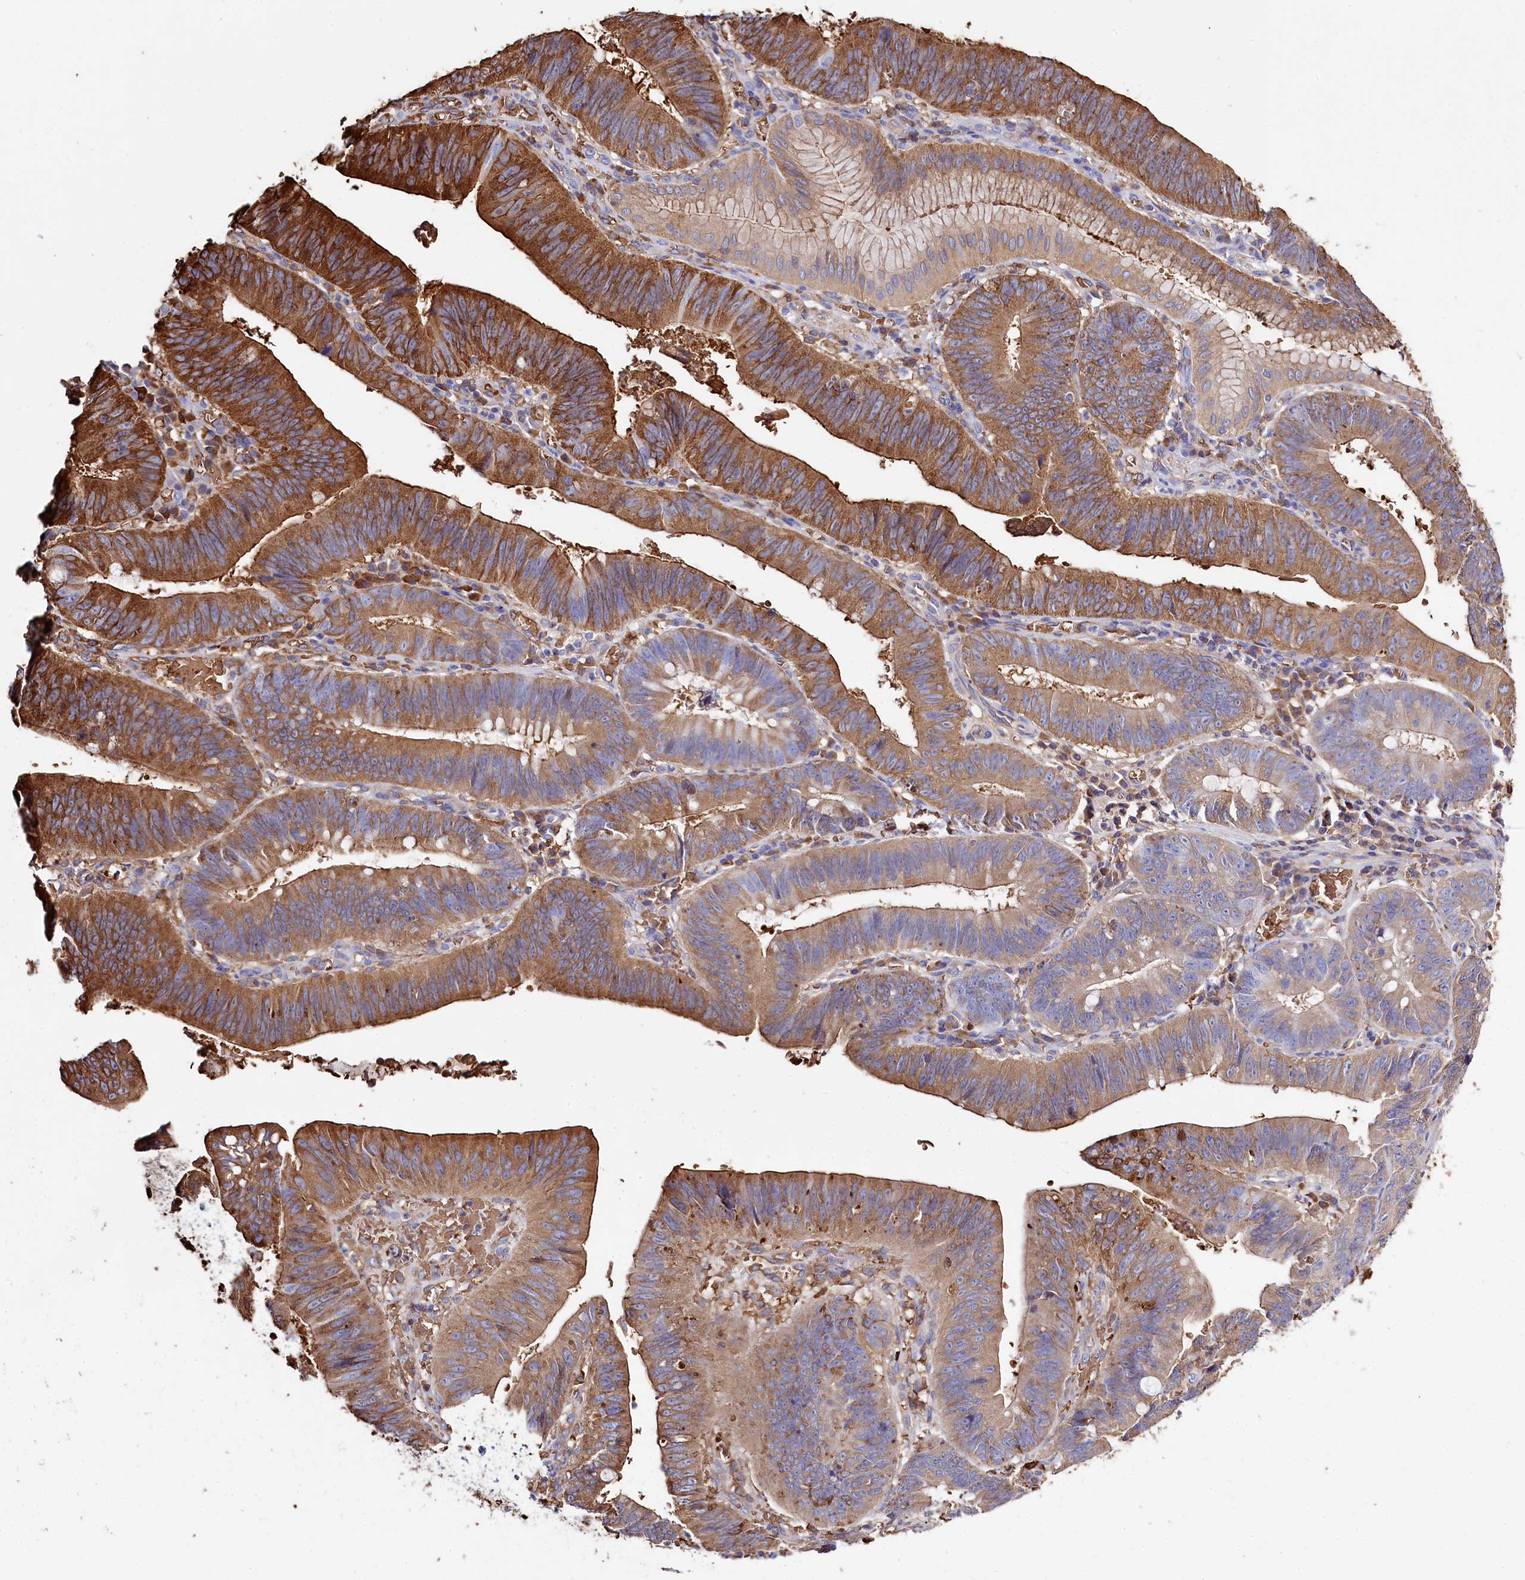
{"staining": {"intensity": "strong", "quantity": ">75%", "location": "cytoplasmic/membranous"}, "tissue": "stomach cancer", "cell_type": "Tumor cells", "image_type": "cancer", "snomed": [{"axis": "morphology", "description": "Adenocarcinoma, NOS"}, {"axis": "topography", "description": "Stomach"}], "caption": "This is an image of immunohistochemistry (IHC) staining of stomach cancer (adenocarcinoma), which shows strong expression in the cytoplasmic/membranous of tumor cells.", "gene": "RPUSD3", "patient": {"sex": "male", "age": 59}}